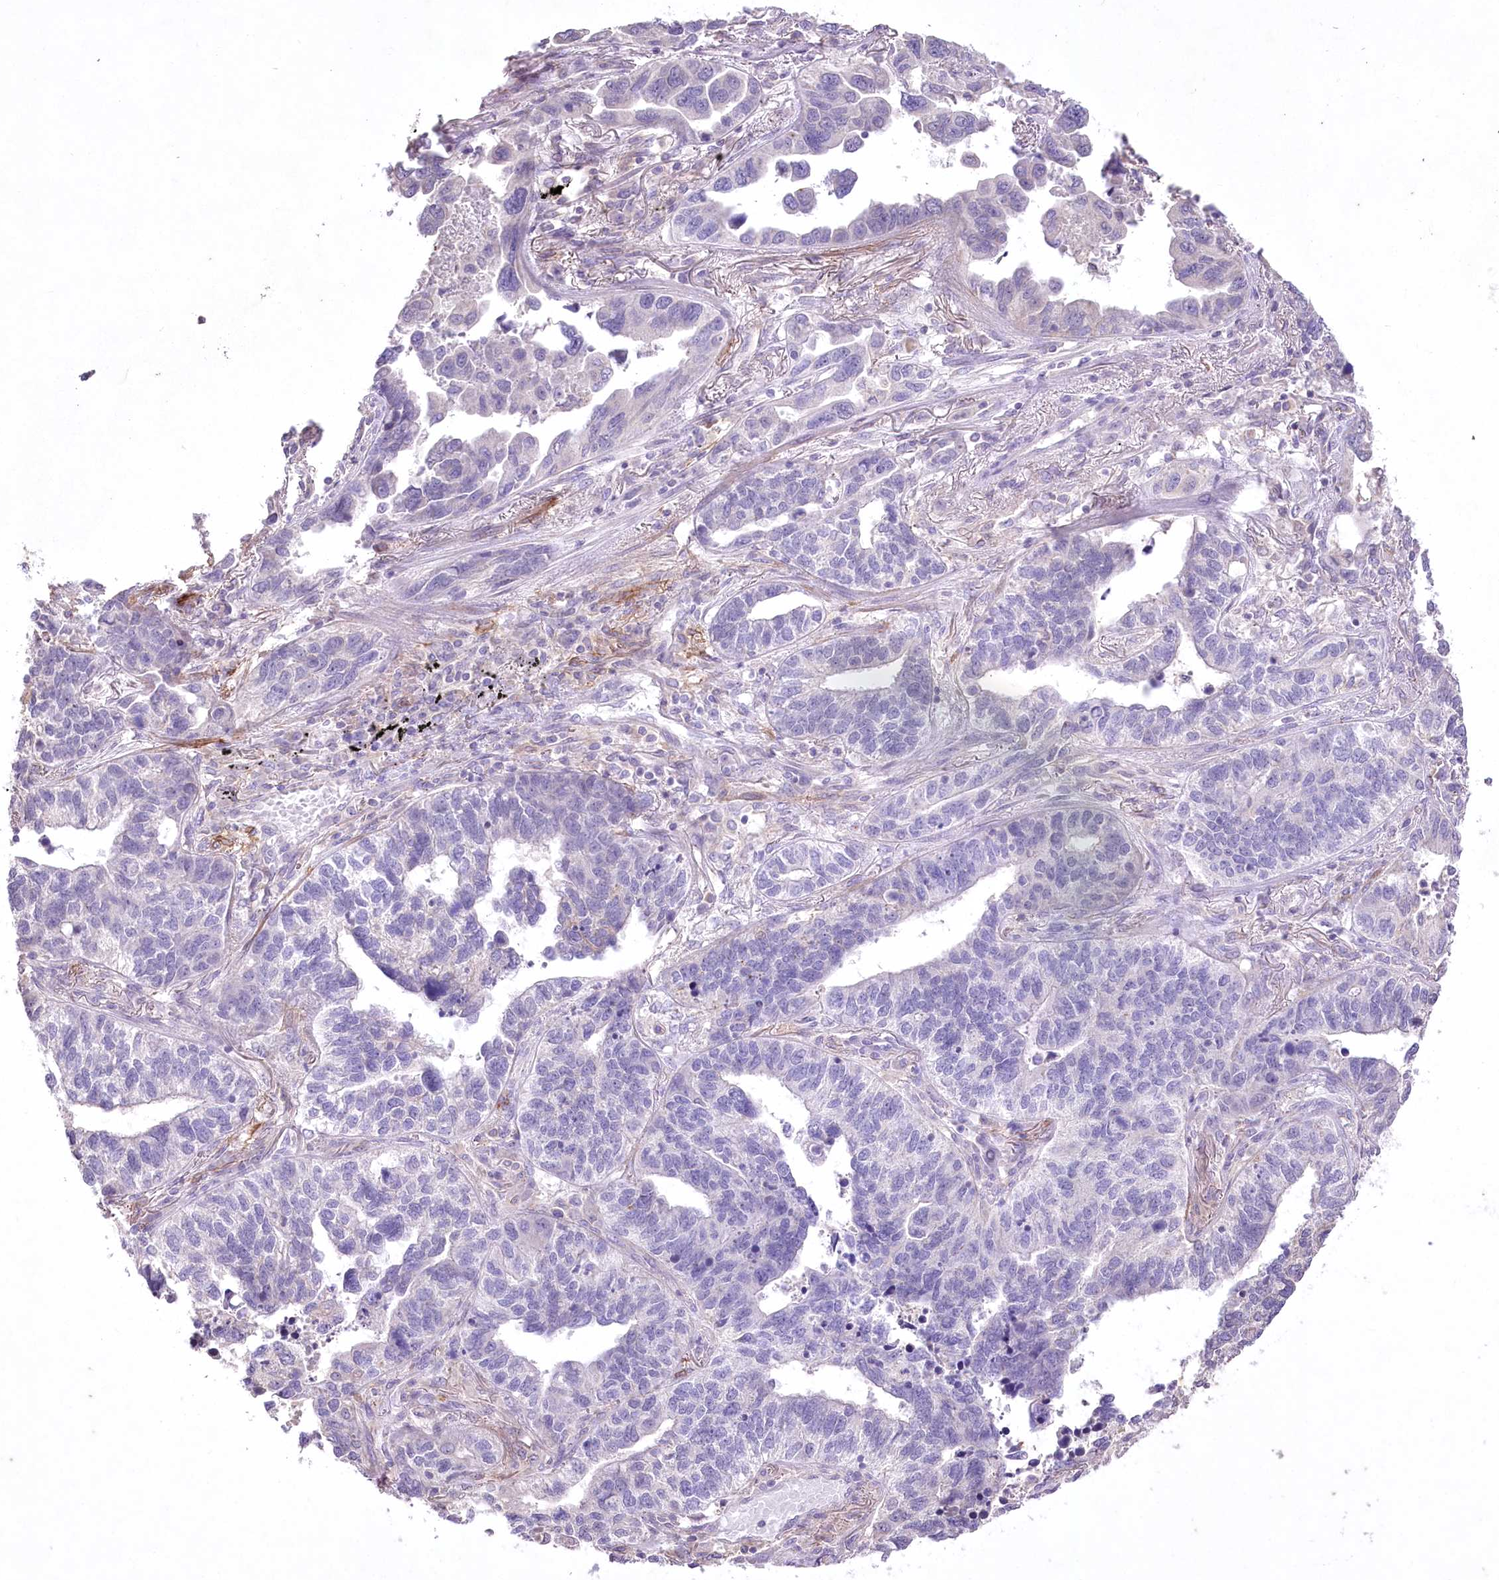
{"staining": {"intensity": "negative", "quantity": "none", "location": "none"}, "tissue": "lung cancer", "cell_type": "Tumor cells", "image_type": "cancer", "snomed": [{"axis": "morphology", "description": "Adenocarcinoma, NOS"}, {"axis": "topography", "description": "Lung"}], "caption": "Tumor cells are negative for protein expression in human lung adenocarcinoma.", "gene": "ENPP1", "patient": {"sex": "male", "age": 67}}